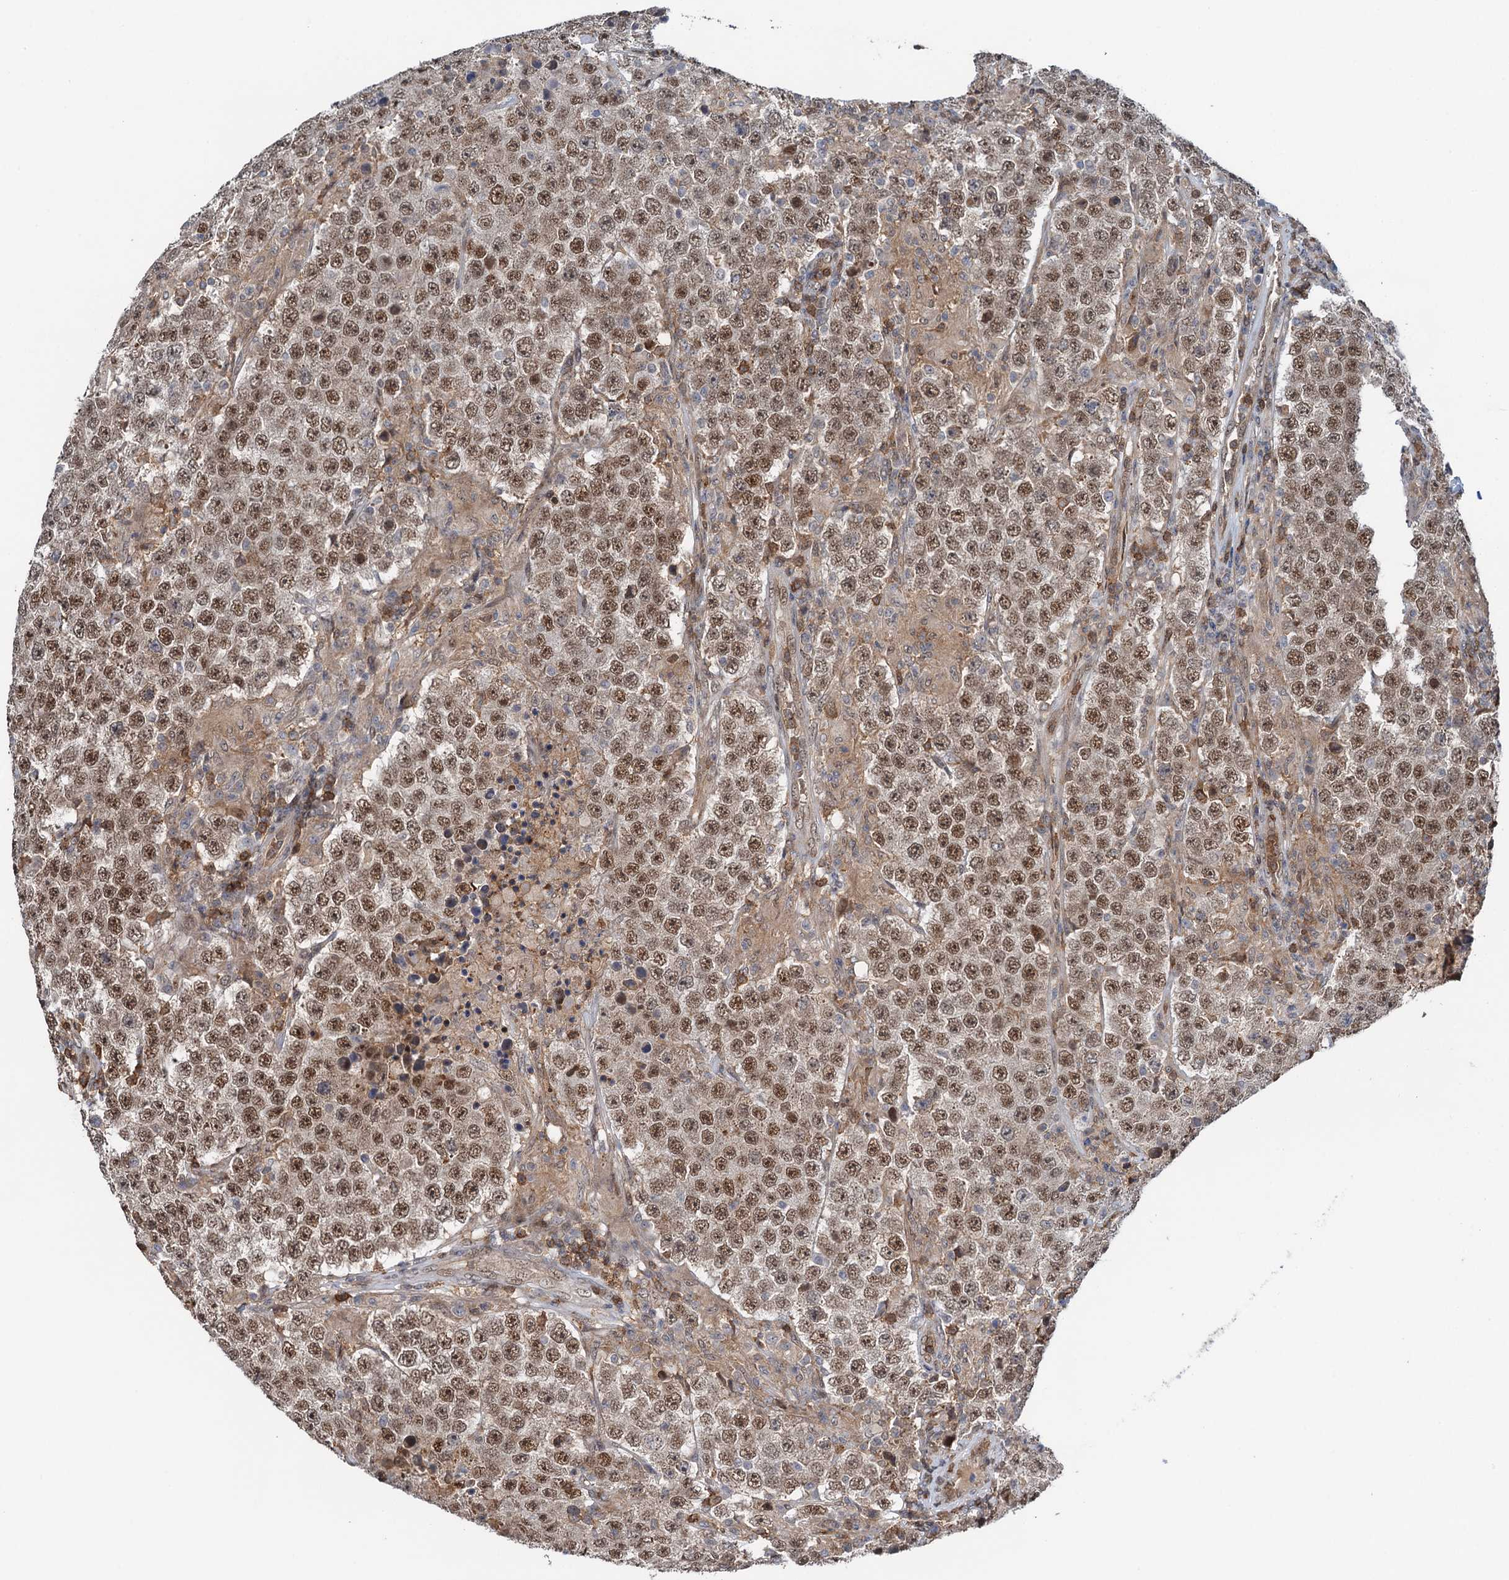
{"staining": {"intensity": "moderate", "quantity": ">75%", "location": "nuclear"}, "tissue": "testis cancer", "cell_type": "Tumor cells", "image_type": "cancer", "snomed": [{"axis": "morphology", "description": "Normal tissue, NOS"}, {"axis": "morphology", "description": "Urothelial carcinoma, High grade"}, {"axis": "morphology", "description": "Seminoma, NOS"}, {"axis": "morphology", "description": "Carcinoma, Embryonal, NOS"}, {"axis": "topography", "description": "Urinary bladder"}, {"axis": "topography", "description": "Testis"}], "caption": "Protein expression analysis of testis cancer (embryonal carcinoma) shows moderate nuclear positivity in about >75% of tumor cells. (brown staining indicates protein expression, while blue staining denotes nuclei).", "gene": "ZNF609", "patient": {"sex": "male", "age": 41}}